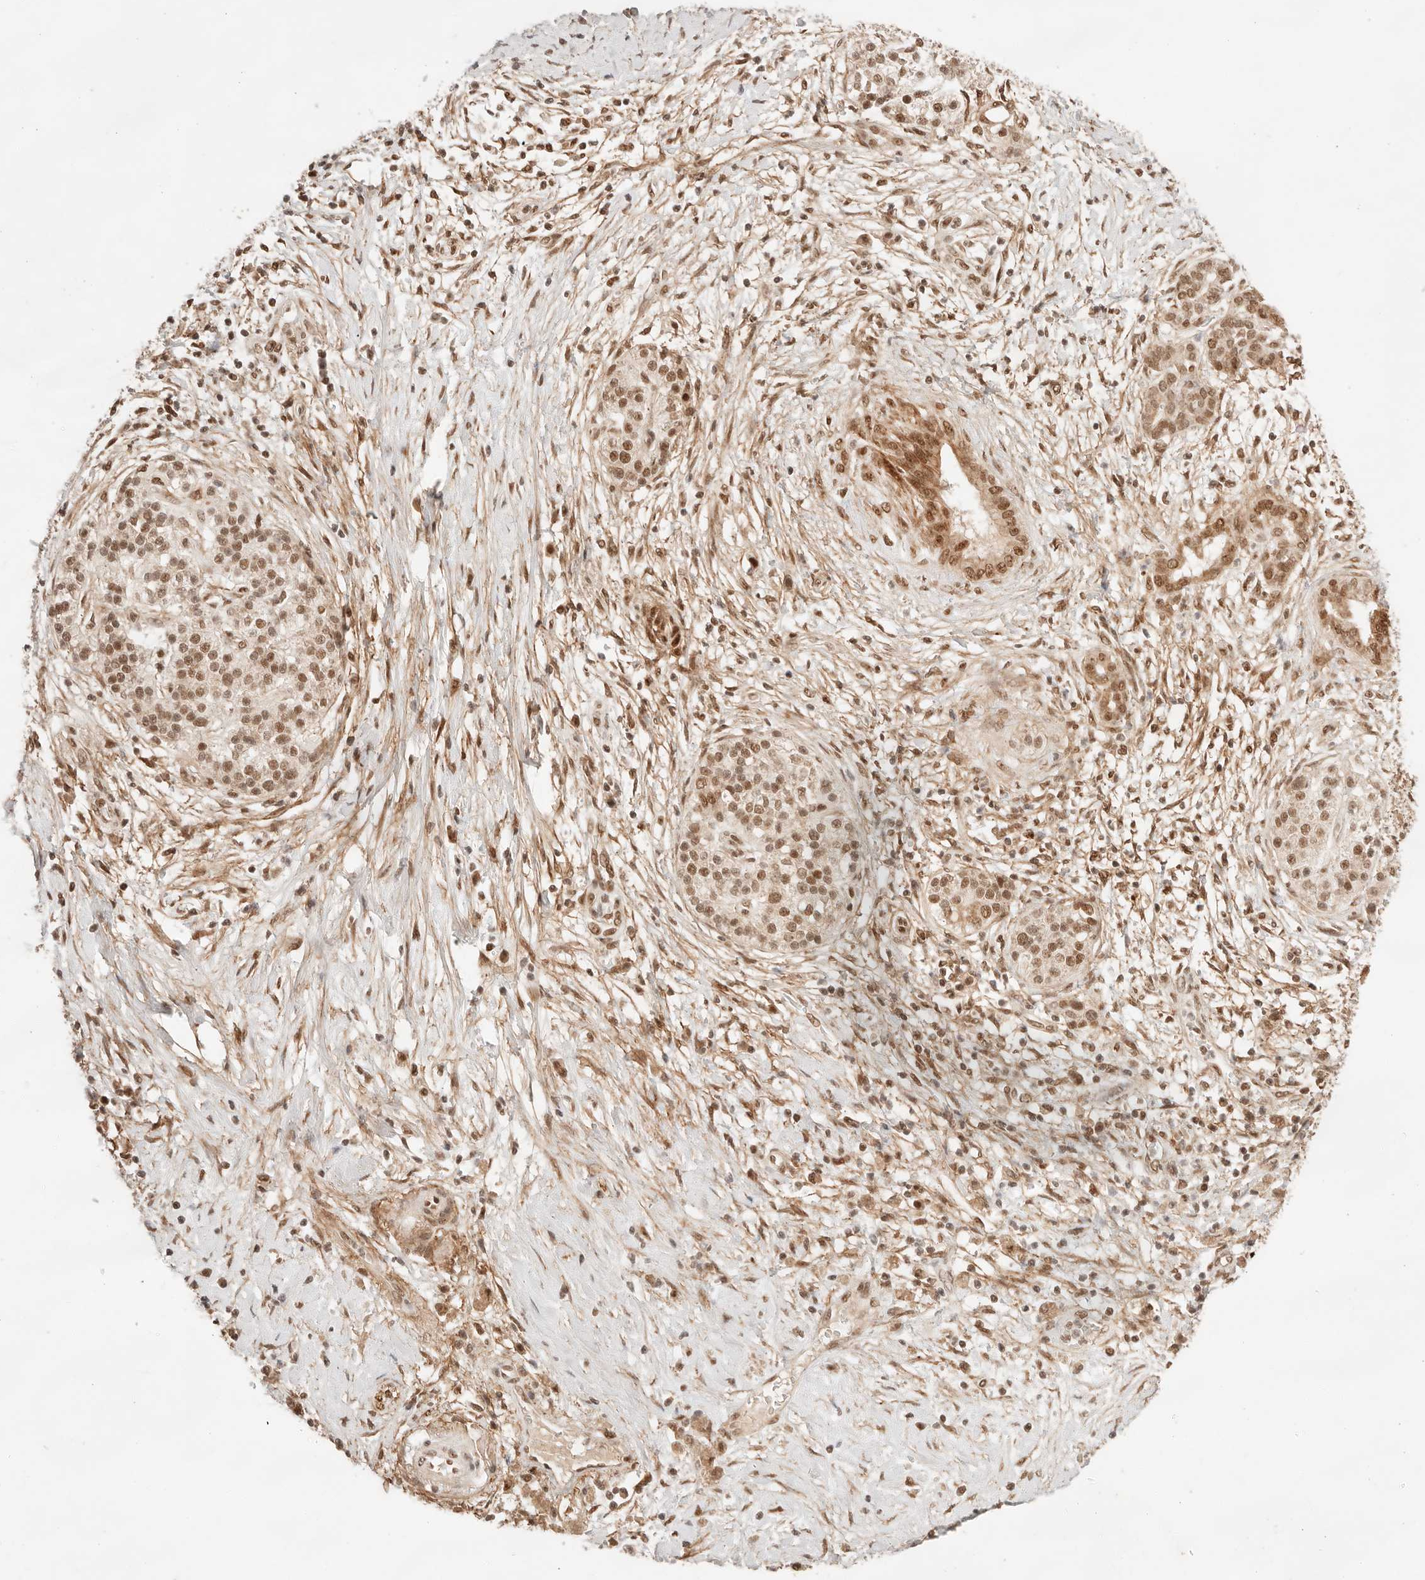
{"staining": {"intensity": "moderate", "quantity": ">75%", "location": "nuclear"}, "tissue": "pancreatic cancer", "cell_type": "Tumor cells", "image_type": "cancer", "snomed": [{"axis": "morphology", "description": "Adenocarcinoma, NOS"}, {"axis": "topography", "description": "Pancreas"}], "caption": "Pancreatic cancer stained with a brown dye shows moderate nuclear positive positivity in about >75% of tumor cells.", "gene": "GTF2E2", "patient": {"sex": "male", "age": 58}}